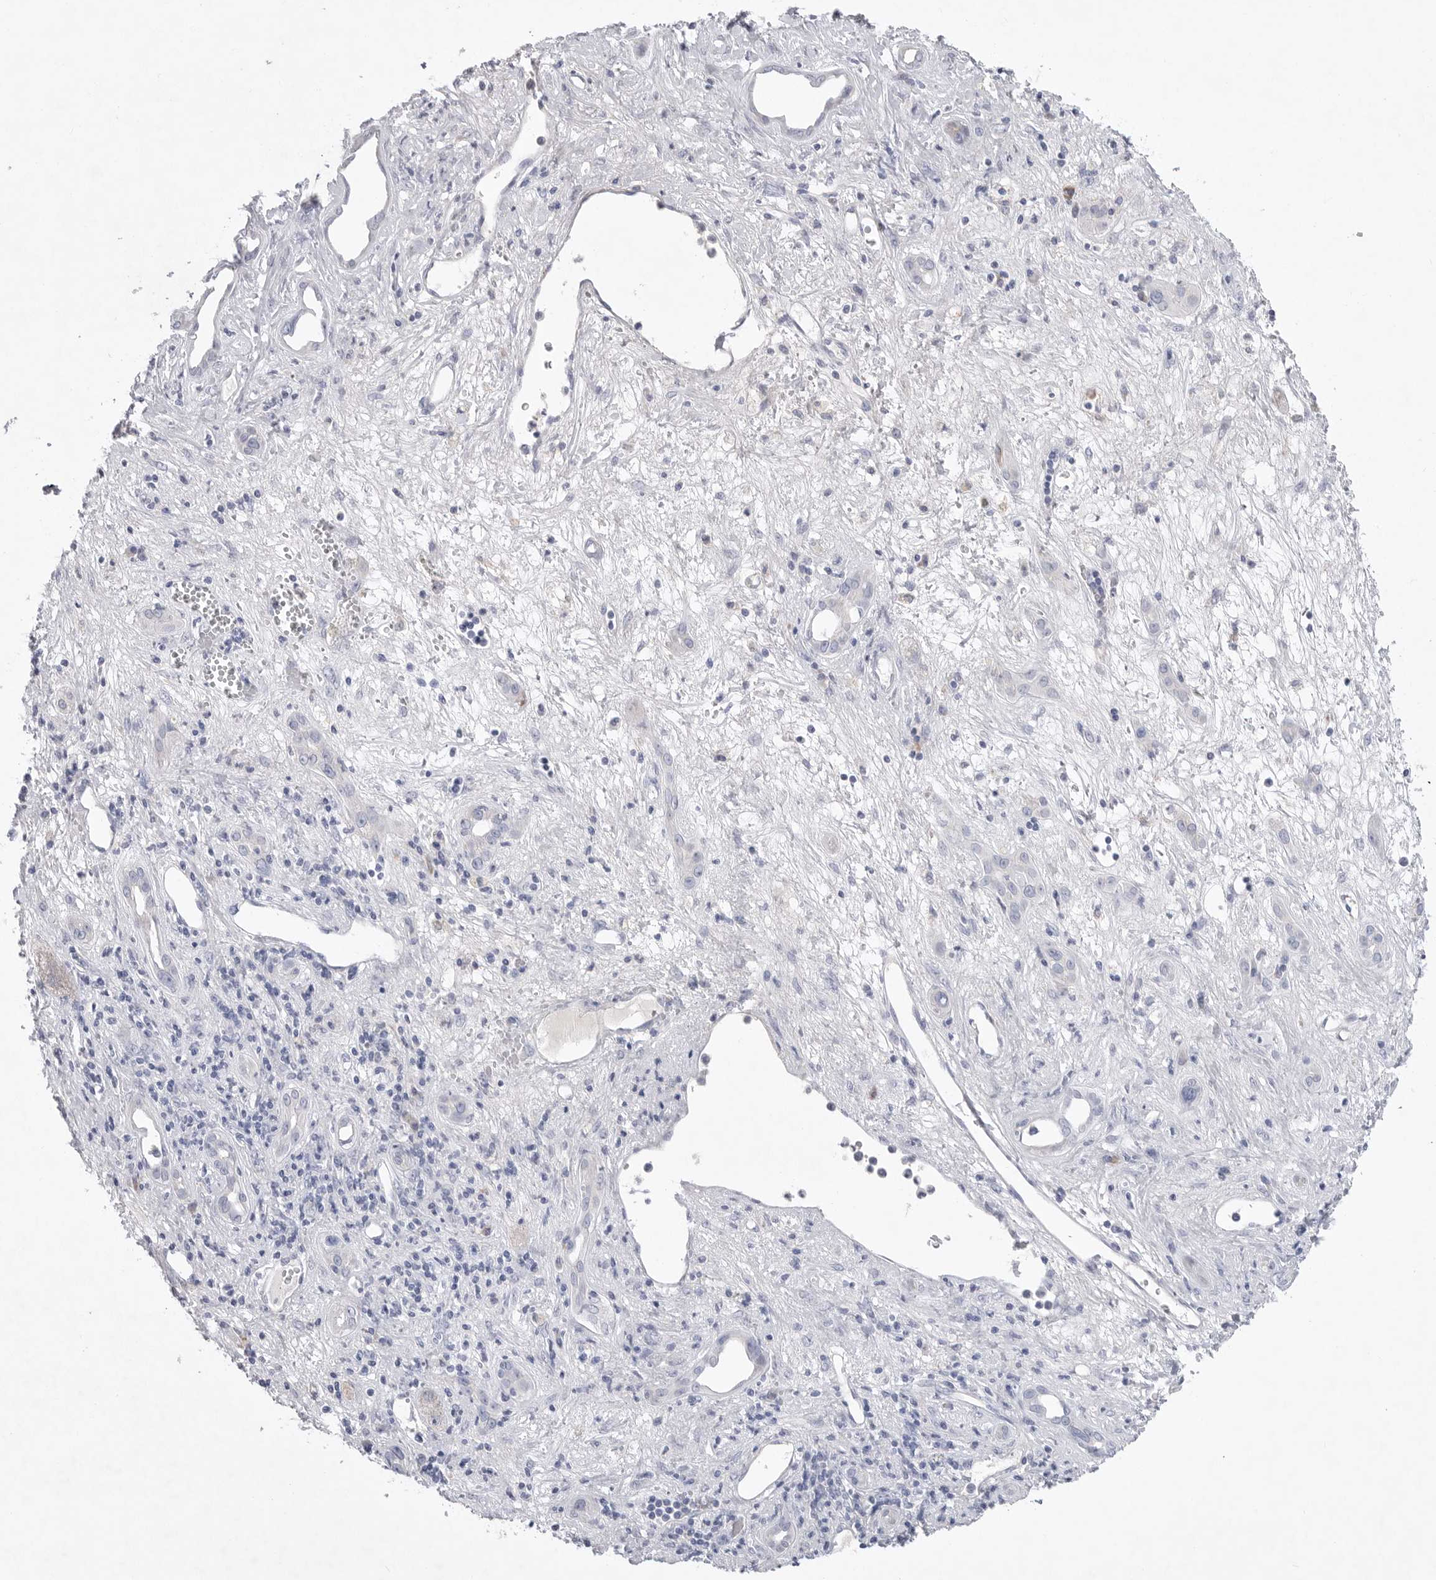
{"staining": {"intensity": "negative", "quantity": "none", "location": "none"}, "tissue": "liver cancer", "cell_type": "Tumor cells", "image_type": "cancer", "snomed": [{"axis": "morphology", "description": "Carcinoma, Hepatocellular, NOS"}, {"axis": "topography", "description": "Liver"}], "caption": "A histopathology image of human liver cancer (hepatocellular carcinoma) is negative for staining in tumor cells.", "gene": "CAMK2B", "patient": {"sex": "female", "age": 73}}